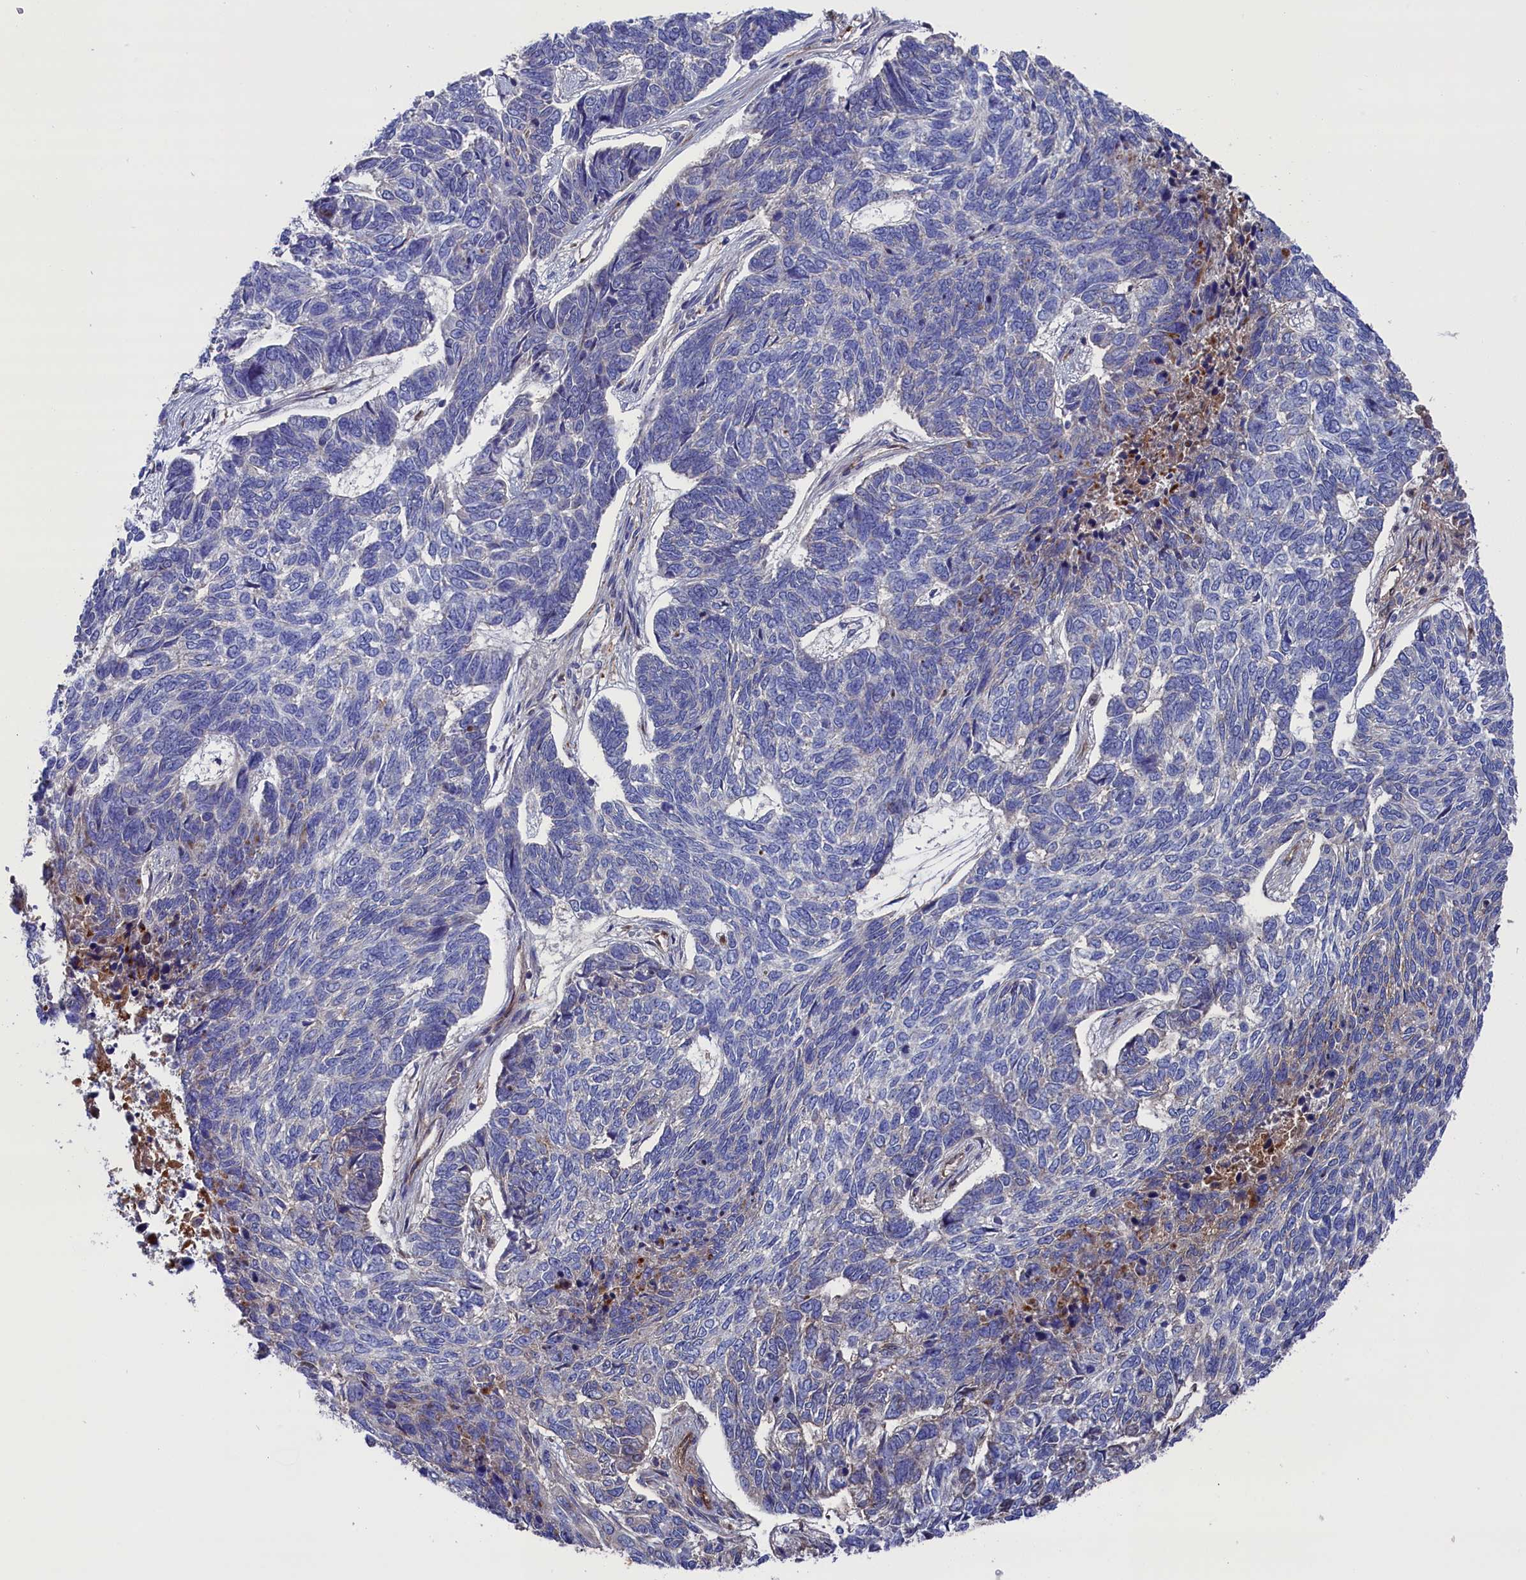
{"staining": {"intensity": "weak", "quantity": "<25%", "location": "cytoplasmic/membranous"}, "tissue": "skin cancer", "cell_type": "Tumor cells", "image_type": "cancer", "snomed": [{"axis": "morphology", "description": "Basal cell carcinoma"}, {"axis": "topography", "description": "Skin"}], "caption": "Immunohistochemical staining of human skin cancer demonstrates no significant positivity in tumor cells.", "gene": "GPR108", "patient": {"sex": "female", "age": 65}}